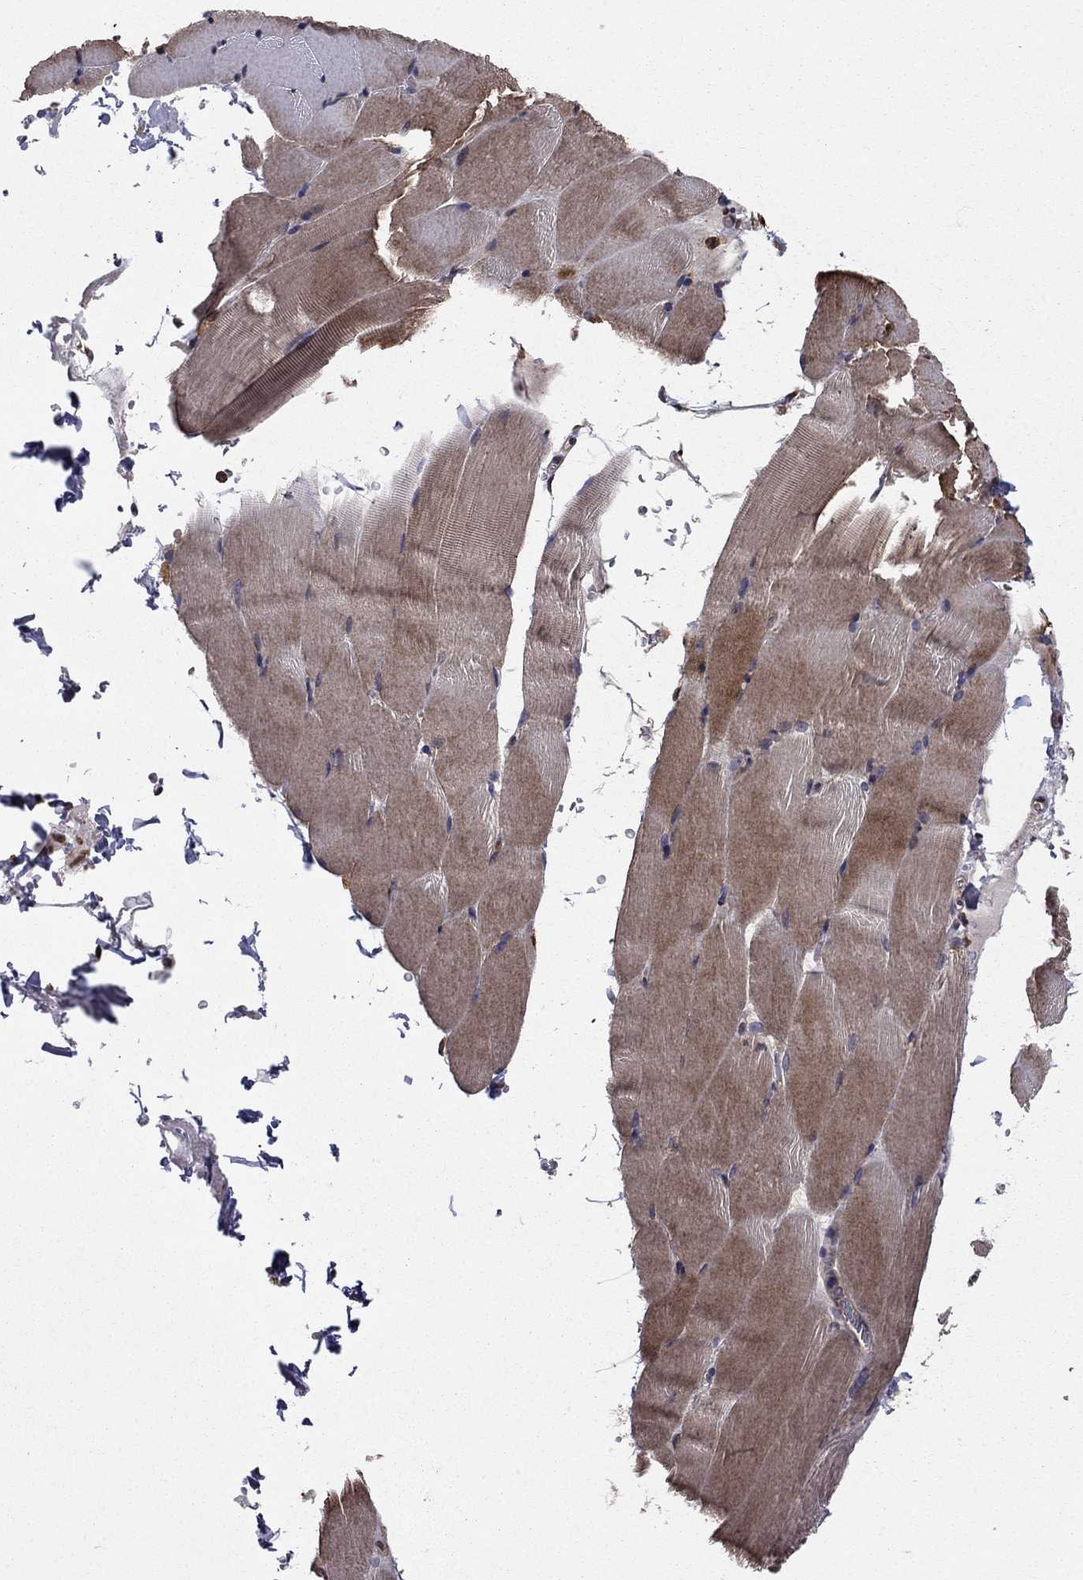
{"staining": {"intensity": "moderate", "quantity": "<25%", "location": "cytoplasmic/membranous"}, "tissue": "skeletal muscle", "cell_type": "Myocytes", "image_type": "normal", "snomed": [{"axis": "morphology", "description": "Normal tissue, NOS"}, {"axis": "topography", "description": "Skeletal muscle"}], "caption": "Skeletal muscle stained with DAB IHC demonstrates low levels of moderate cytoplasmic/membranous staining in approximately <25% of myocytes.", "gene": "BABAM2", "patient": {"sex": "female", "age": 37}}